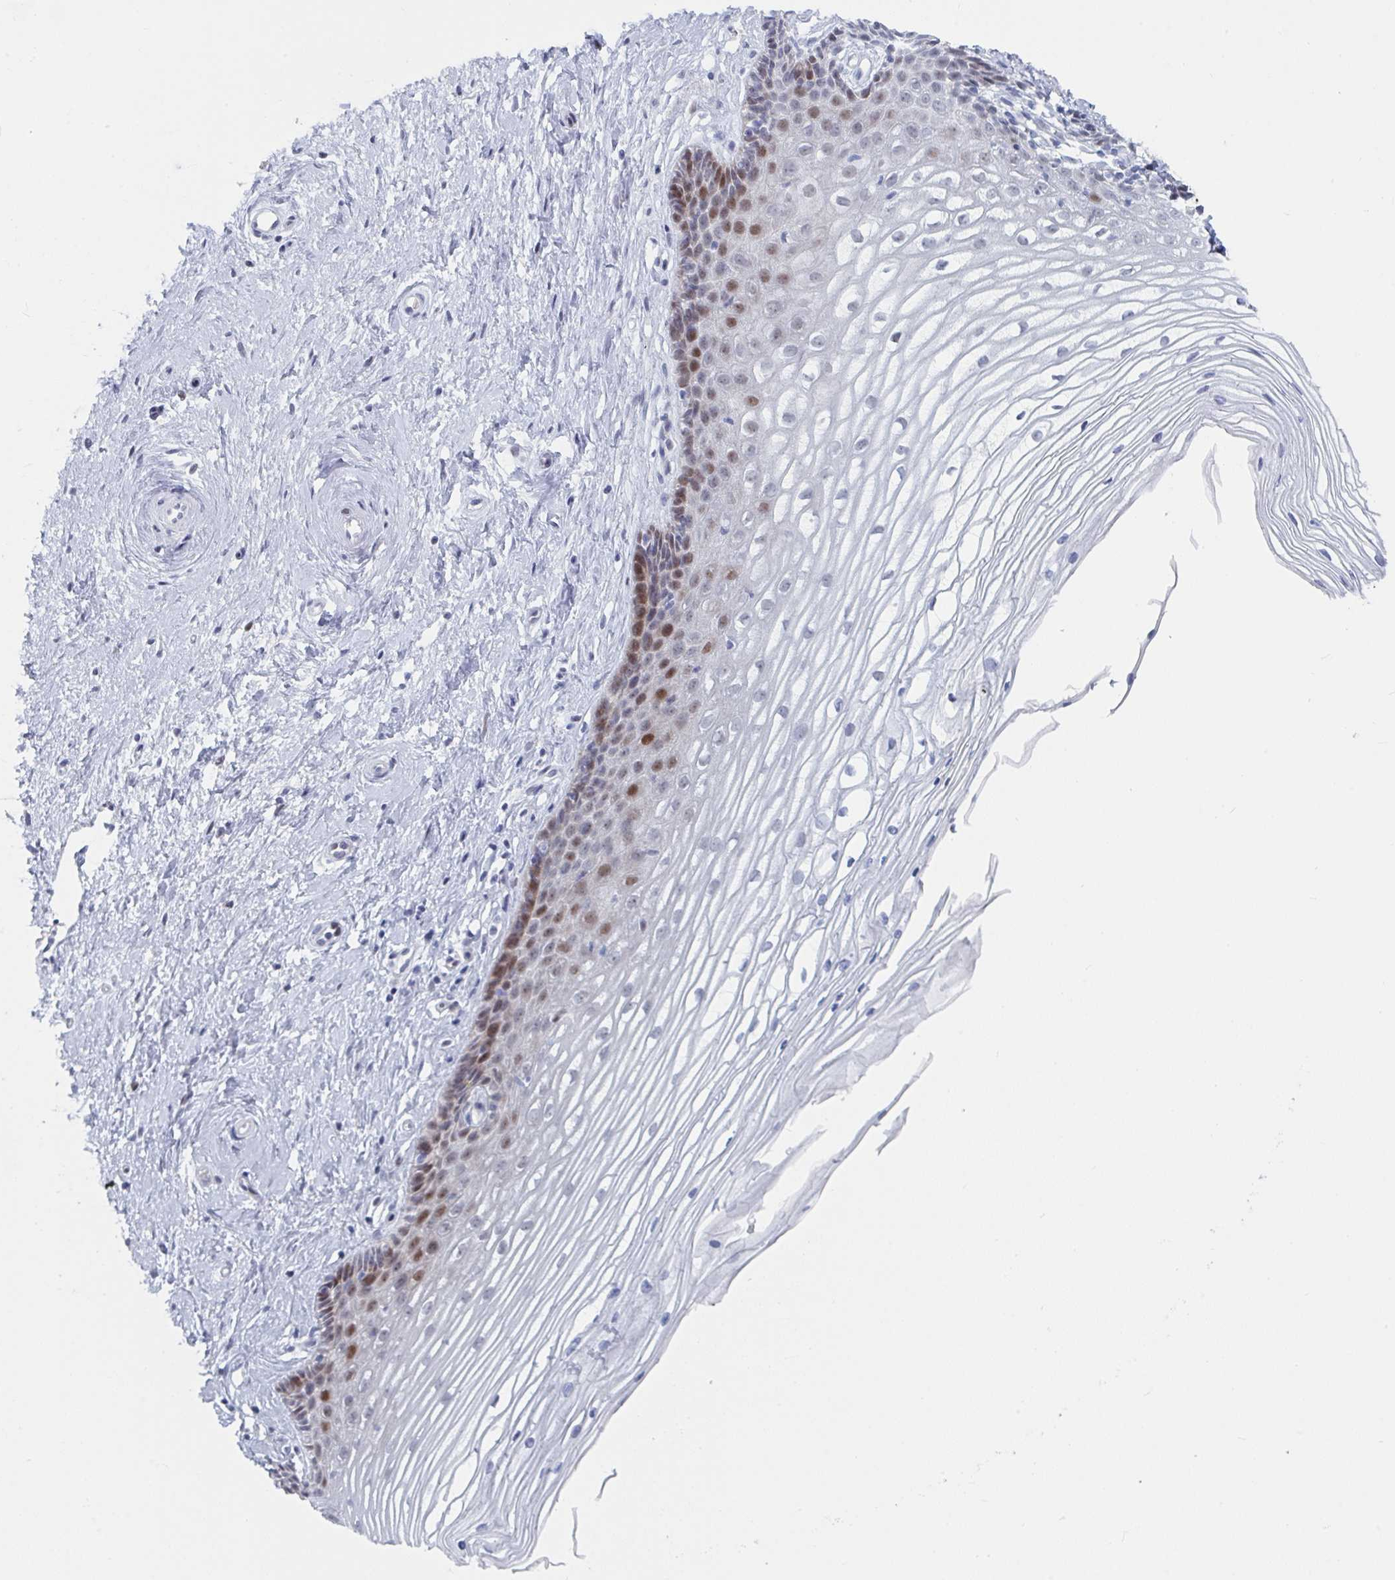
{"staining": {"intensity": "negative", "quantity": "none", "location": "none"}, "tissue": "cervix", "cell_type": "Glandular cells", "image_type": "normal", "snomed": [{"axis": "morphology", "description": "Normal tissue, NOS"}, {"axis": "topography", "description": "Cervix"}], "caption": "The photomicrograph reveals no significant expression in glandular cells of cervix. The staining is performed using DAB (3,3'-diaminobenzidine) brown chromogen with nuclei counter-stained in using hematoxylin.", "gene": "NR1H2", "patient": {"sex": "female", "age": 40}}